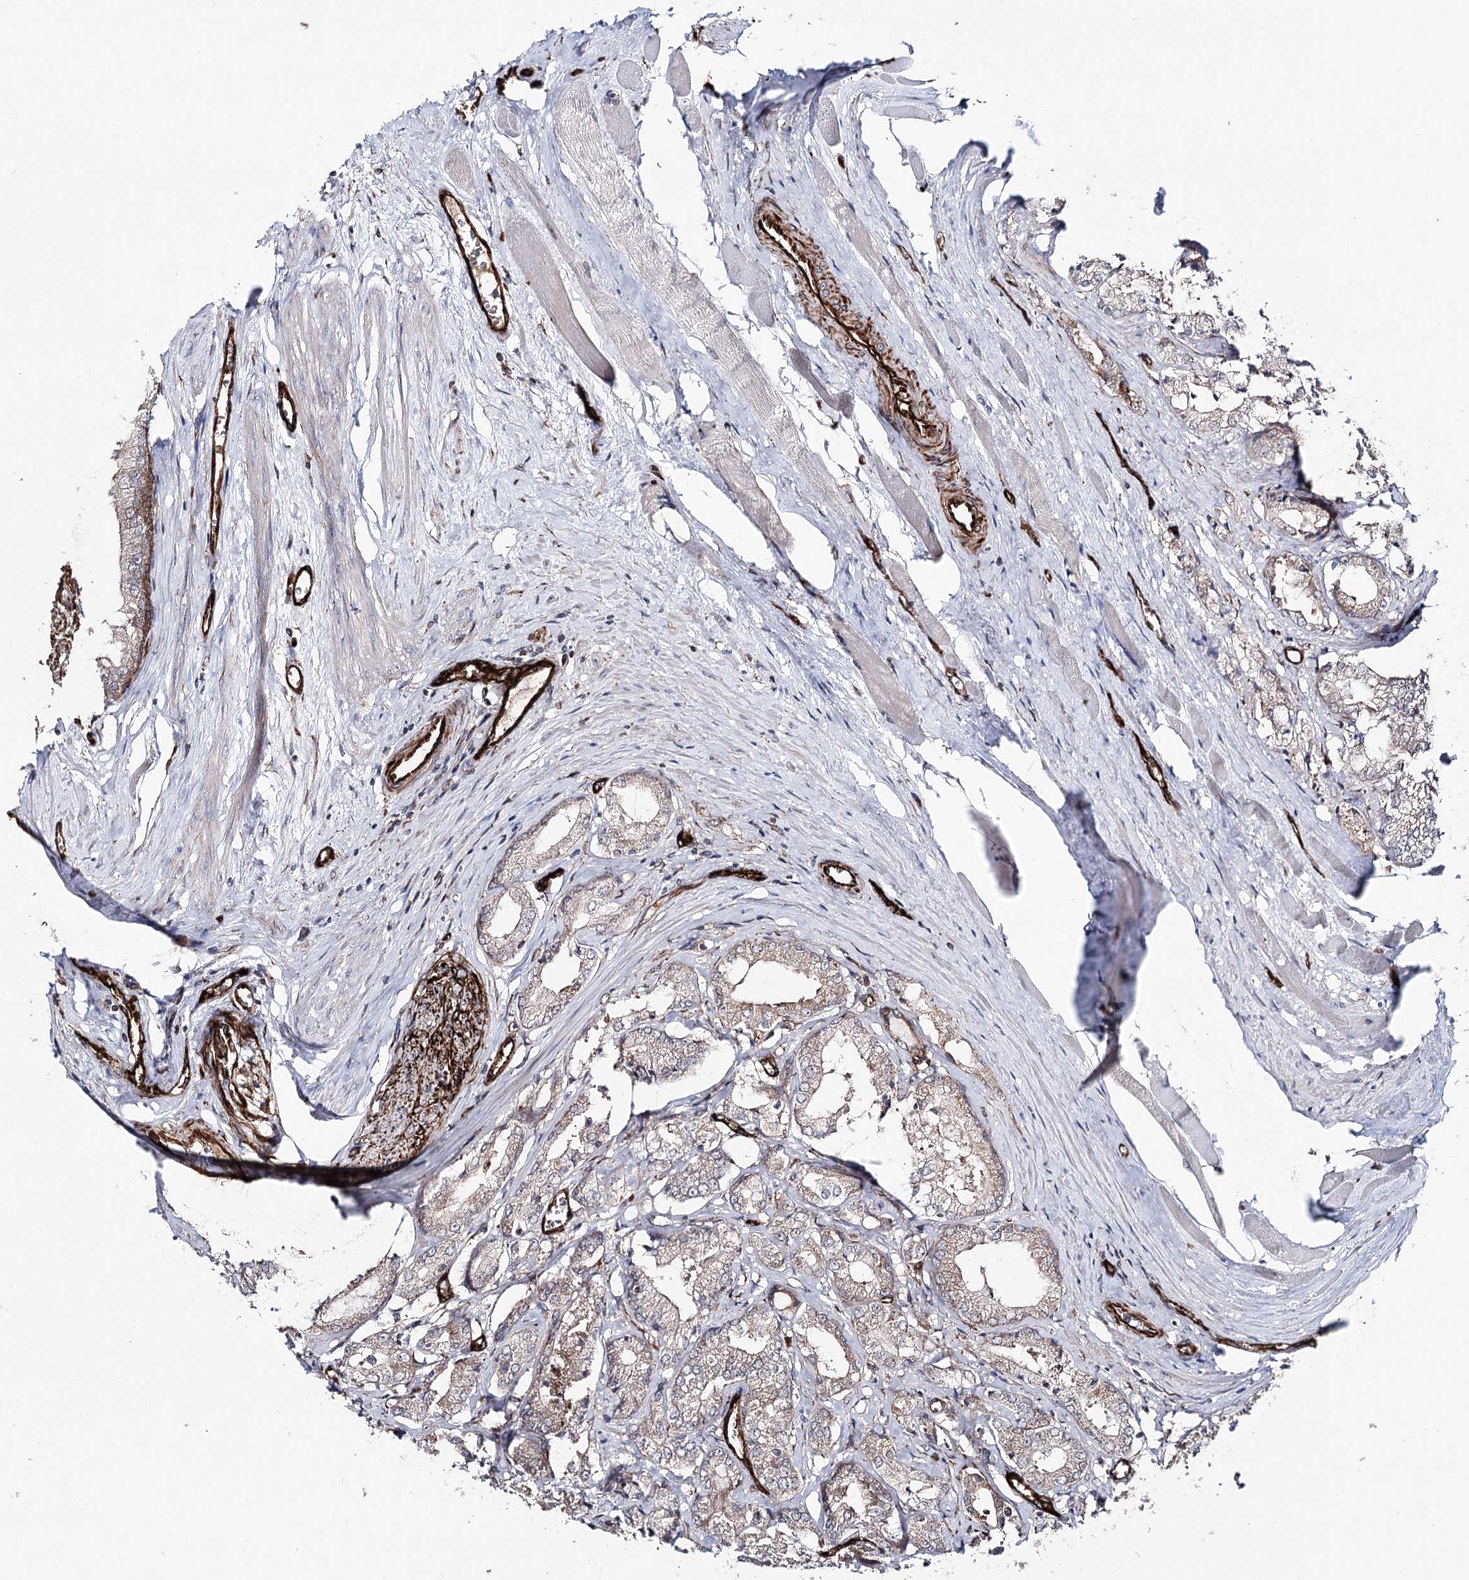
{"staining": {"intensity": "weak", "quantity": ">75%", "location": "cytoplasmic/membranous"}, "tissue": "prostate cancer", "cell_type": "Tumor cells", "image_type": "cancer", "snomed": [{"axis": "morphology", "description": "Adenocarcinoma, Low grade"}, {"axis": "topography", "description": "Prostate"}], "caption": "Approximately >75% of tumor cells in human prostate adenocarcinoma (low-grade) show weak cytoplasmic/membranous protein staining as visualized by brown immunohistochemical staining.", "gene": "MIB1", "patient": {"sex": "male", "age": 60}}